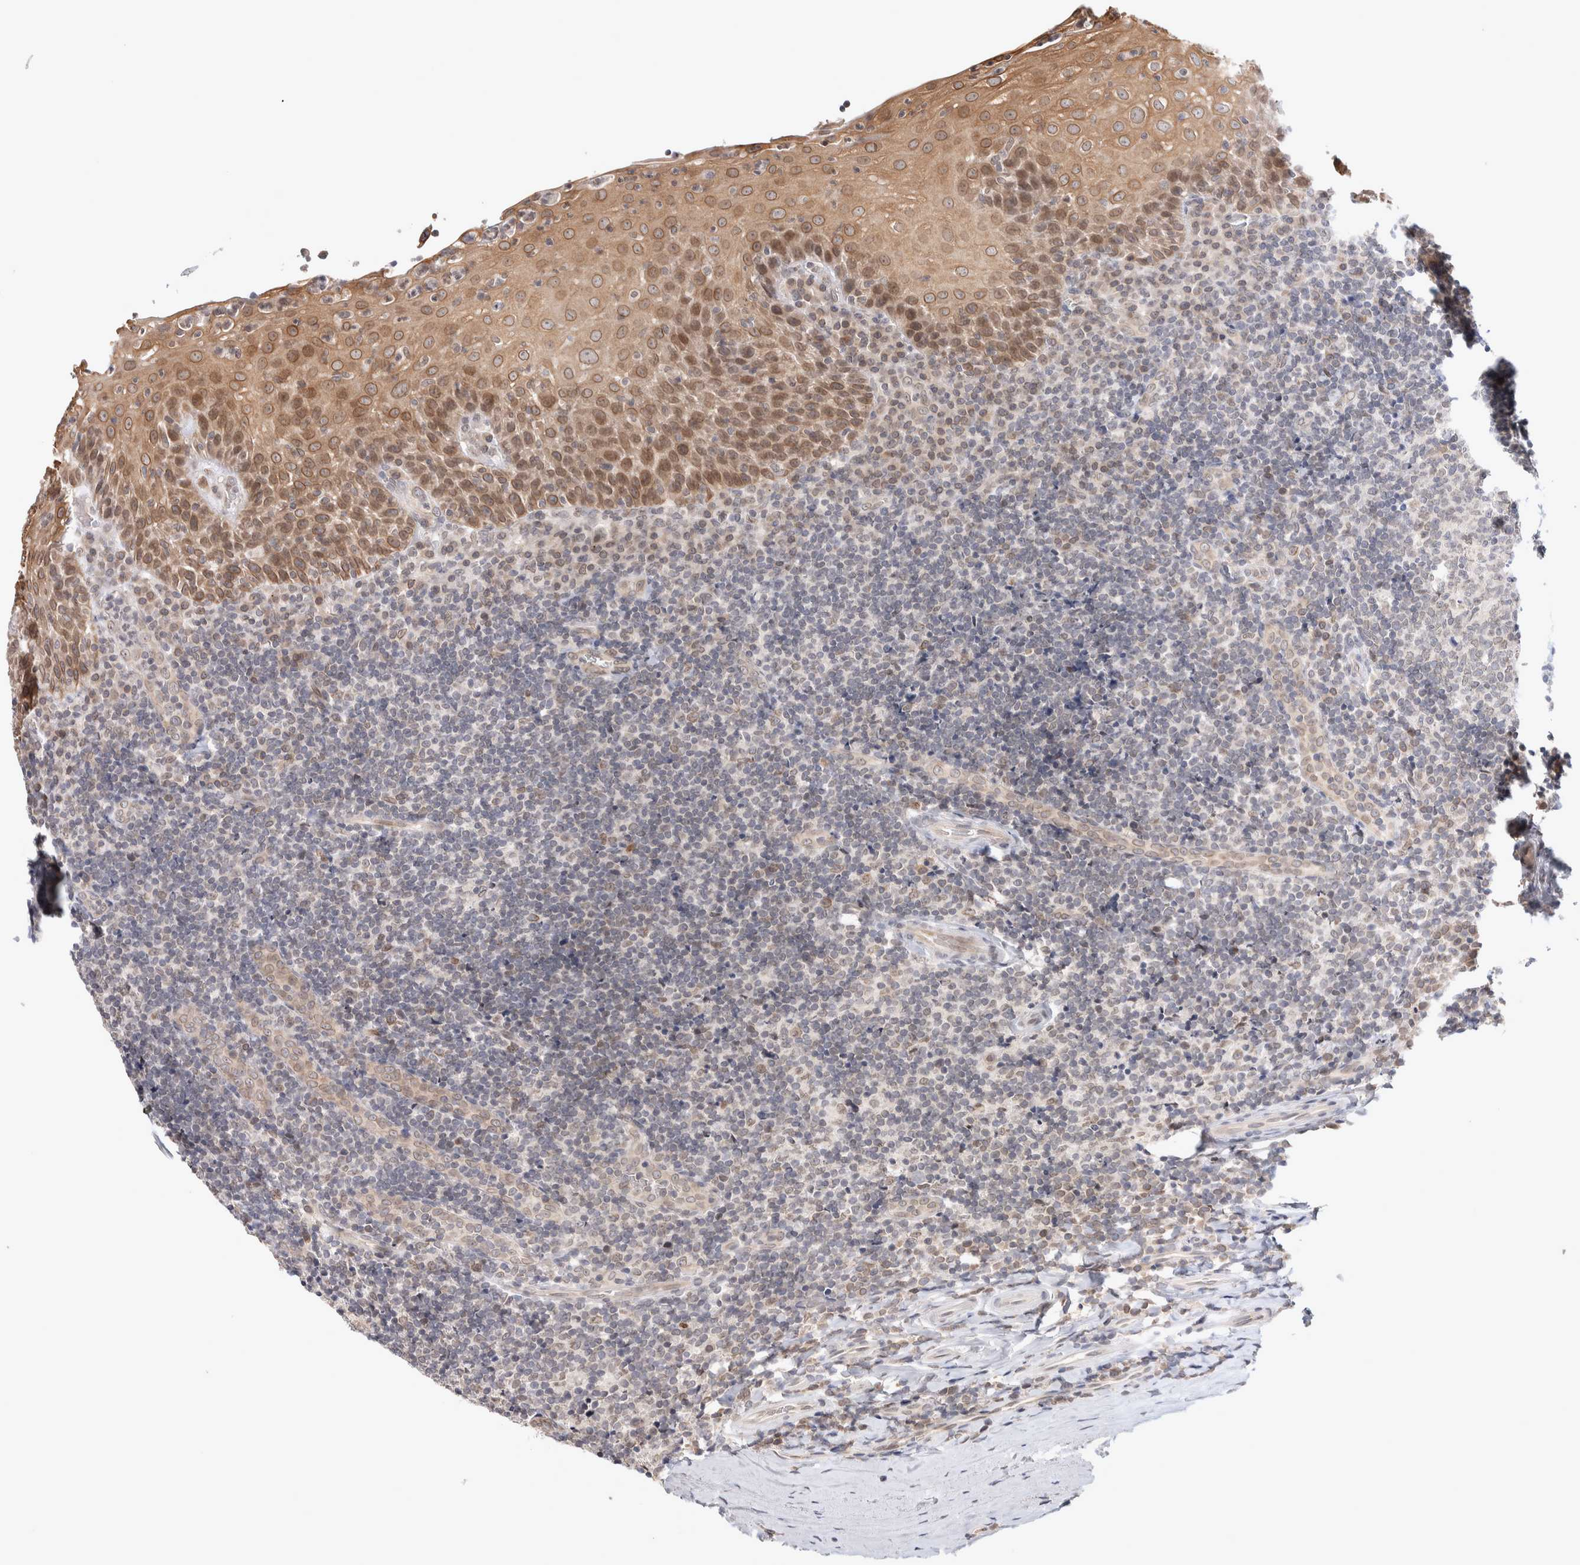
{"staining": {"intensity": "weak", "quantity": "<25%", "location": "cytoplasmic/membranous,nuclear"}, "tissue": "tonsil", "cell_type": "Germinal center cells", "image_type": "normal", "snomed": [{"axis": "morphology", "description": "Normal tissue, NOS"}, {"axis": "topography", "description": "Tonsil"}], "caption": "This is an immunohistochemistry histopathology image of benign human tonsil. There is no staining in germinal center cells.", "gene": "CRAT", "patient": {"sex": "male", "age": 37}}